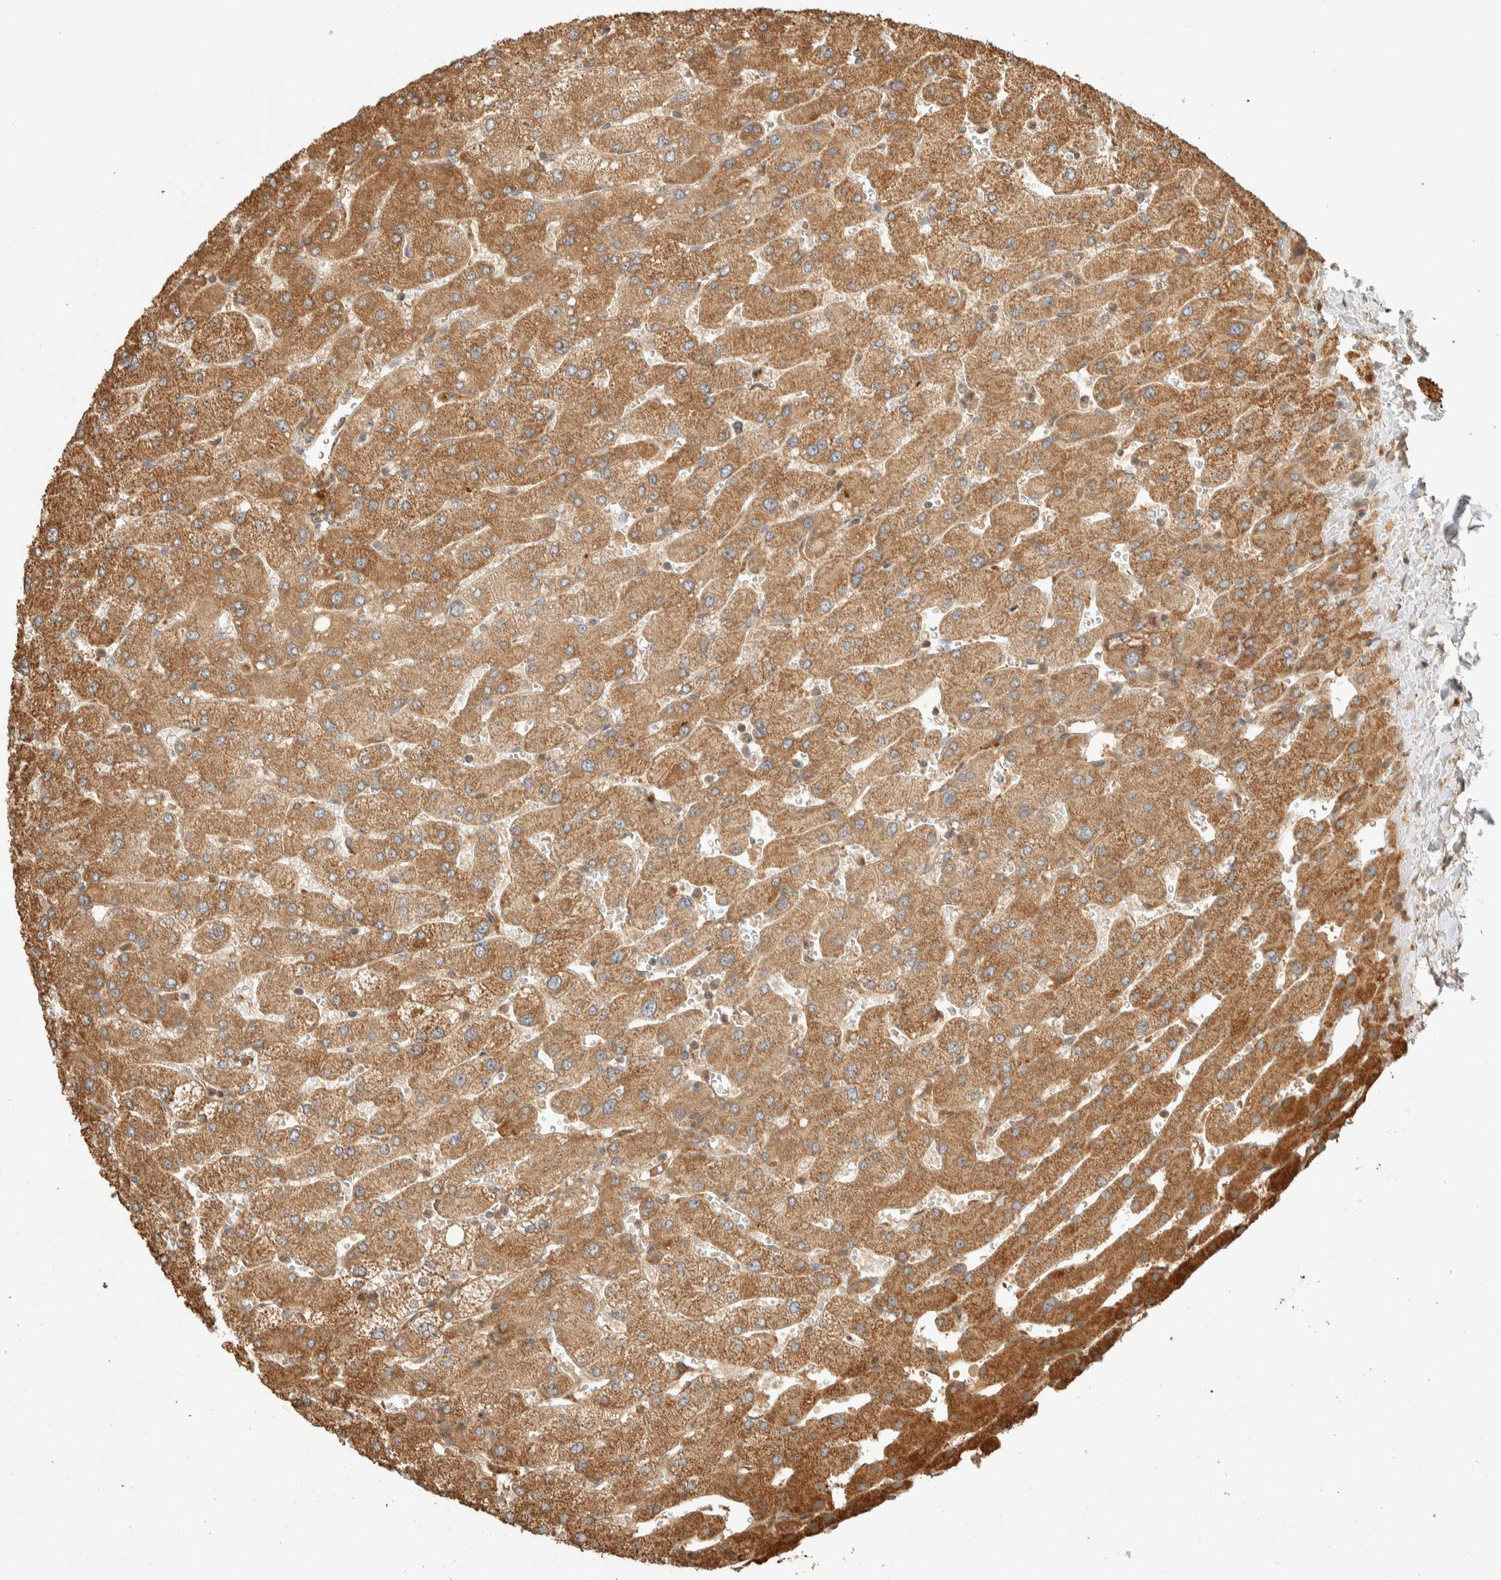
{"staining": {"intensity": "weak", "quantity": ">75%", "location": "cytoplasmic/membranous"}, "tissue": "liver", "cell_type": "Cholangiocytes", "image_type": "normal", "snomed": [{"axis": "morphology", "description": "Normal tissue, NOS"}, {"axis": "topography", "description": "Liver"}], "caption": "Normal liver reveals weak cytoplasmic/membranous staining in about >75% of cholangiocytes.", "gene": "EXOC7", "patient": {"sex": "male", "age": 55}}